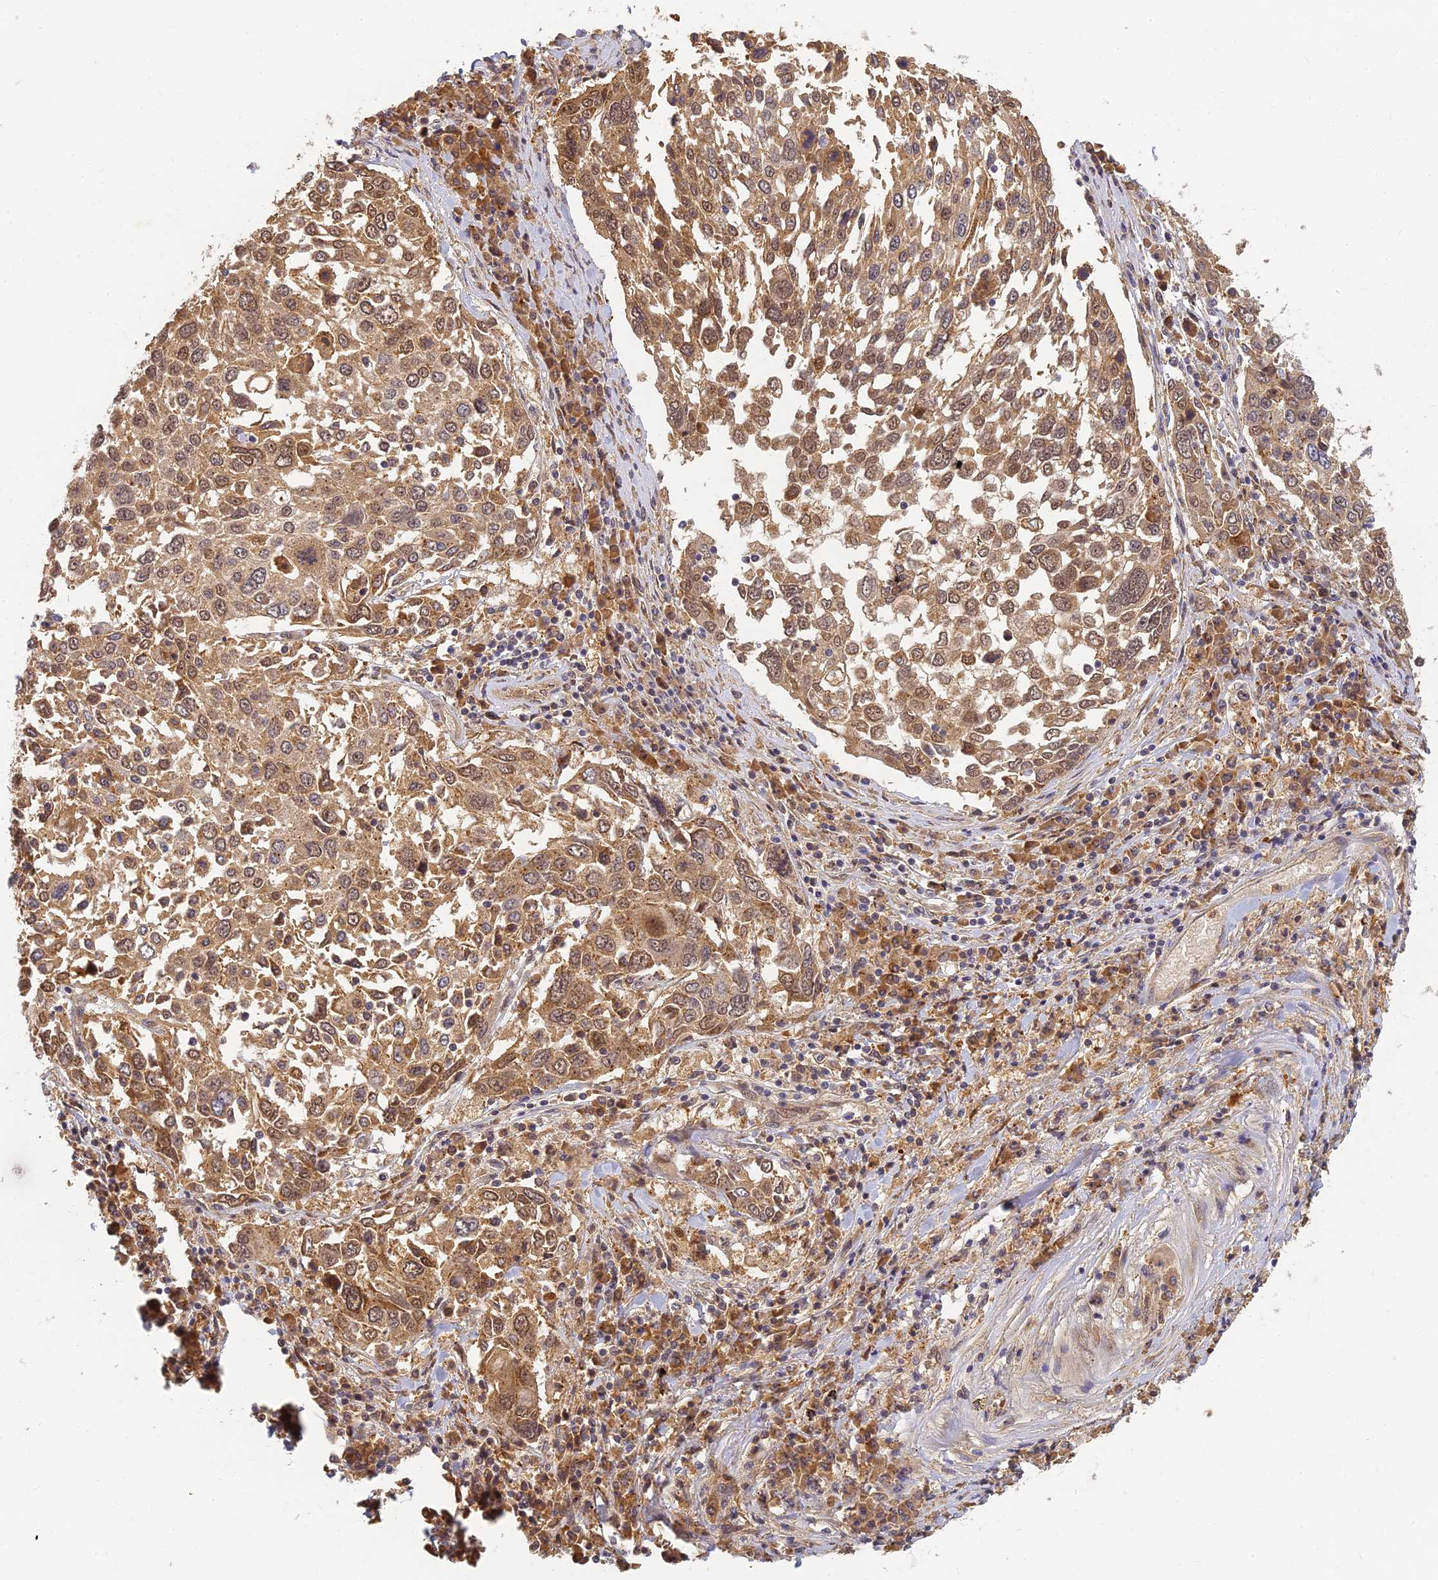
{"staining": {"intensity": "moderate", "quantity": ">75%", "location": "cytoplasmic/membranous"}, "tissue": "lung cancer", "cell_type": "Tumor cells", "image_type": "cancer", "snomed": [{"axis": "morphology", "description": "Squamous cell carcinoma, NOS"}, {"axis": "topography", "description": "Lung"}], "caption": "About >75% of tumor cells in lung squamous cell carcinoma reveal moderate cytoplasmic/membranous protein expression as visualized by brown immunohistochemical staining.", "gene": "RGL3", "patient": {"sex": "male", "age": 65}}